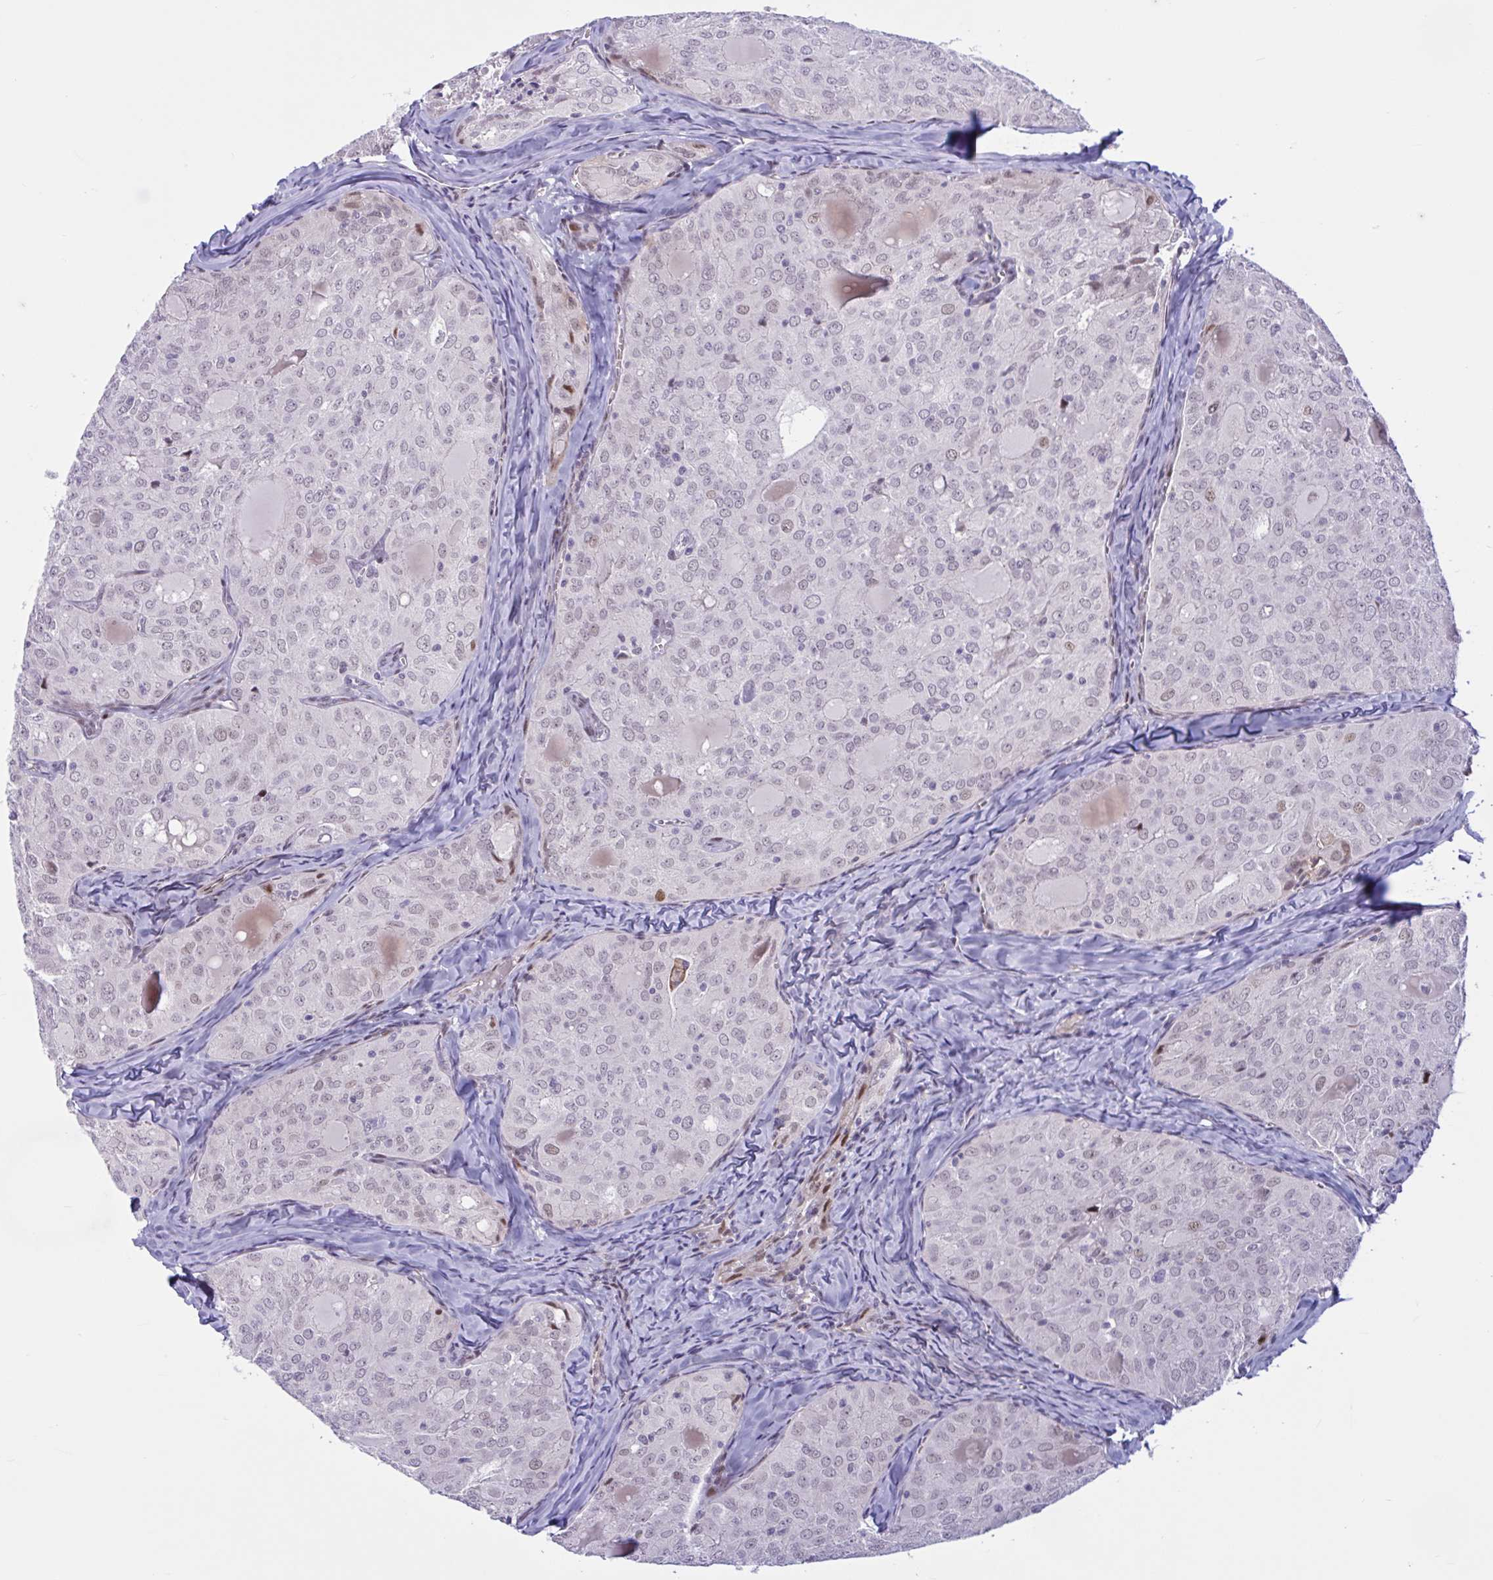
{"staining": {"intensity": "weak", "quantity": "25%-75%", "location": "nuclear"}, "tissue": "thyroid cancer", "cell_type": "Tumor cells", "image_type": "cancer", "snomed": [{"axis": "morphology", "description": "Follicular adenoma carcinoma, NOS"}, {"axis": "topography", "description": "Thyroid gland"}], "caption": "The immunohistochemical stain labels weak nuclear staining in tumor cells of follicular adenoma carcinoma (thyroid) tissue.", "gene": "RBL1", "patient": {"sex": "male", "age": 75}}